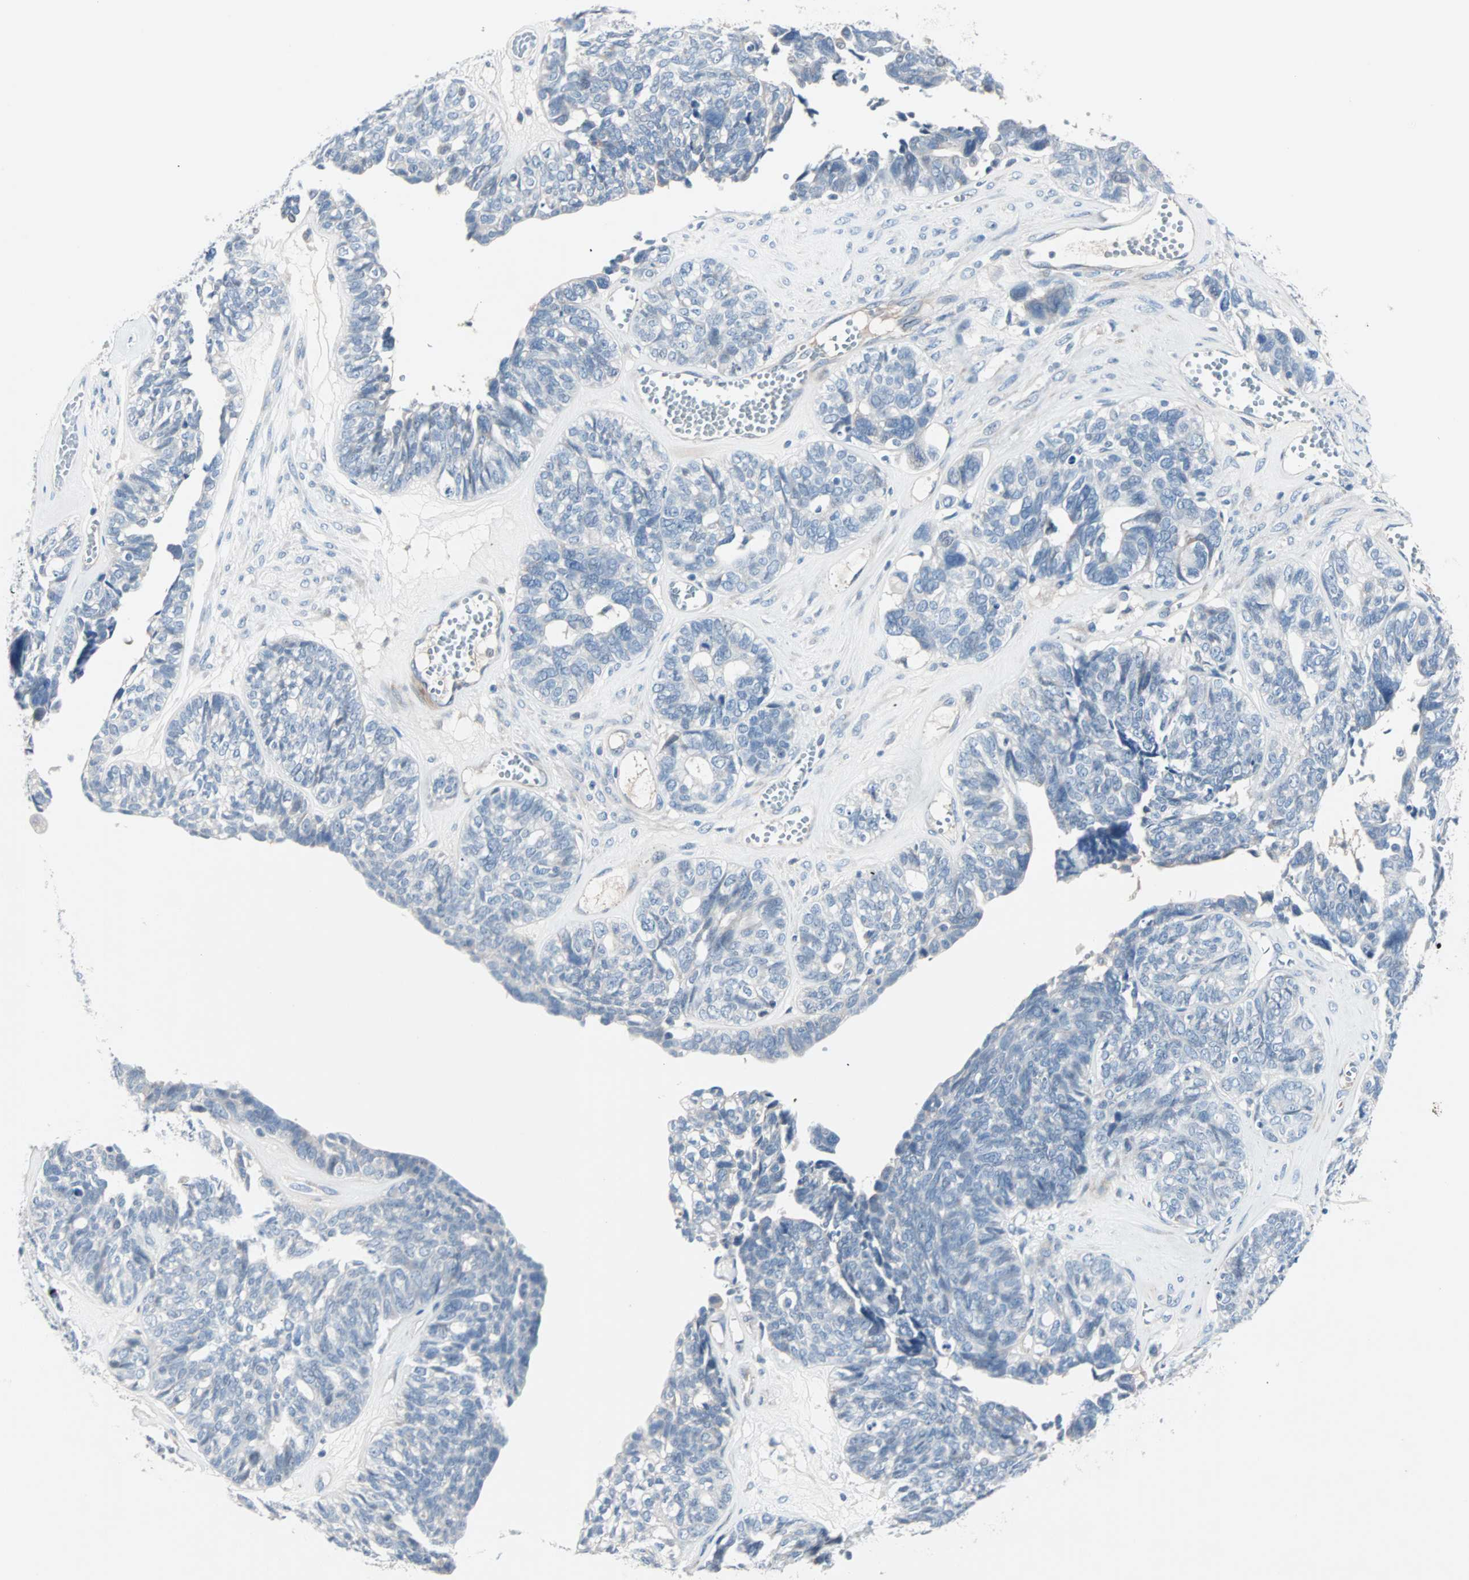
{"staining": {"intensity": "negative", "quantity": "none", "location": "none"}, "tissue": "ovarian cancer", "cell_type": "Tumor cells", "image_type": "cancer", "snomed": [{"axis": "morphology", "description": "Cystadenocarcinoma, serous, NOS"}, {"axis": "topography", "description": "Ovary"}], "caption": "High magnification brightfield microscopy of serous cystadenocarcinoma (ovarian) stained with DAB (brown) and counterstained with hematoxylin (blue): tumor cells show no significant positivity. Nuclei are stained in blue.", "gene": "NEFH", "patient": {"sex": "female", "age": 79}}